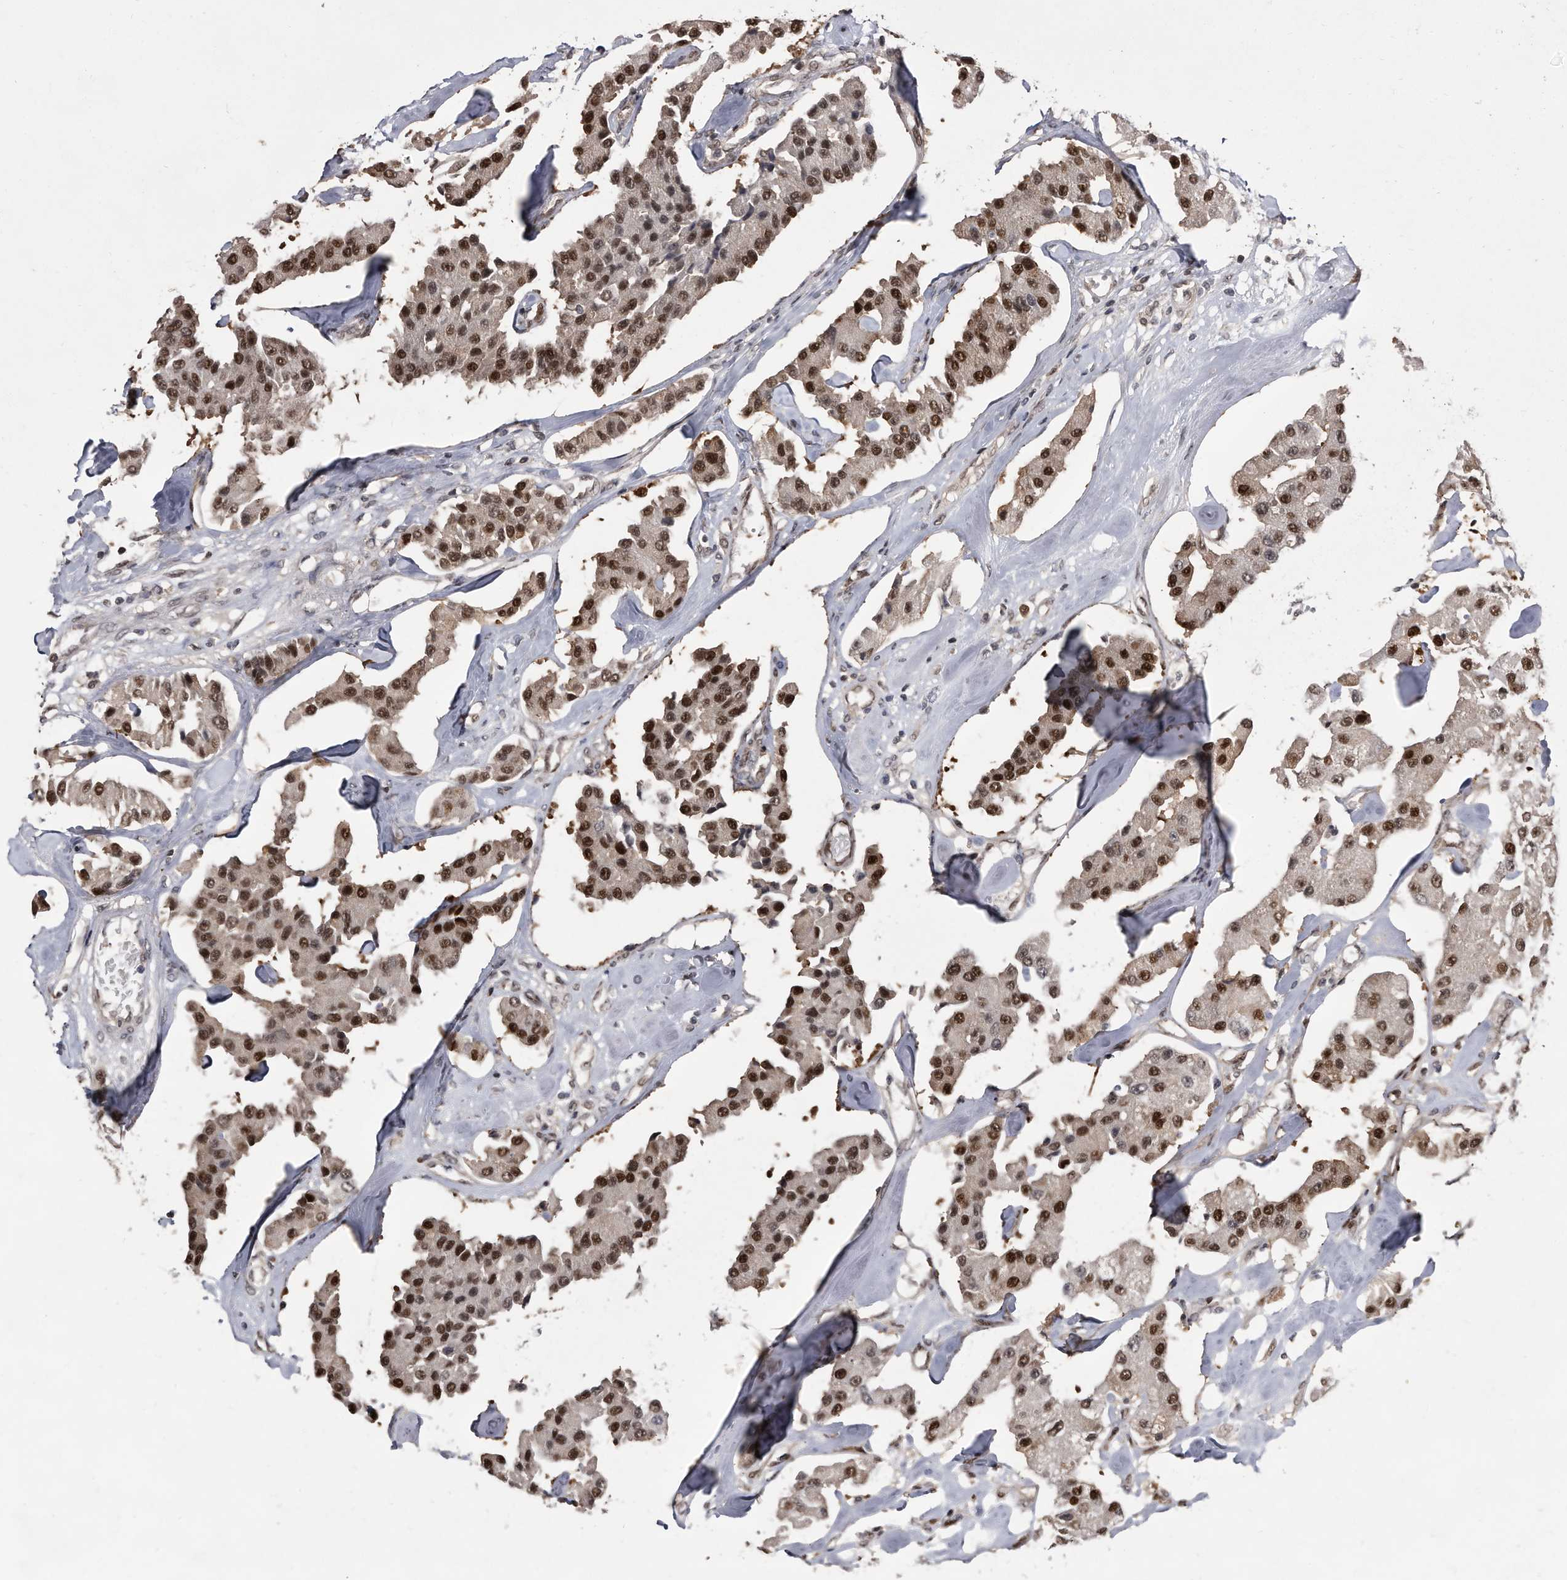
{"staining": {"intensity": "strong", "quantity": ">75%", "location": "nuclear"}, "tissue": "carcinoid", "cell_type": "Tumor cells", "image_type": "cancer", "snomed": [{"axis": "morphology", "description": "Carcinoid, malignant, NOS"}, {"axis": "topography", "description": "Pancreas"}], "caption": "Carcinoid (malignant) tissue exhibits strong nuclear expression in about >75% of tumor cells (Stains: DAB (3,3'-diaminobenzidine) in brown, nuclei in blue, Microscopy: brightfield microscopy at high magnification).", "gene": "RAD23B", "patient": {"sex": "male", "age": 41}}